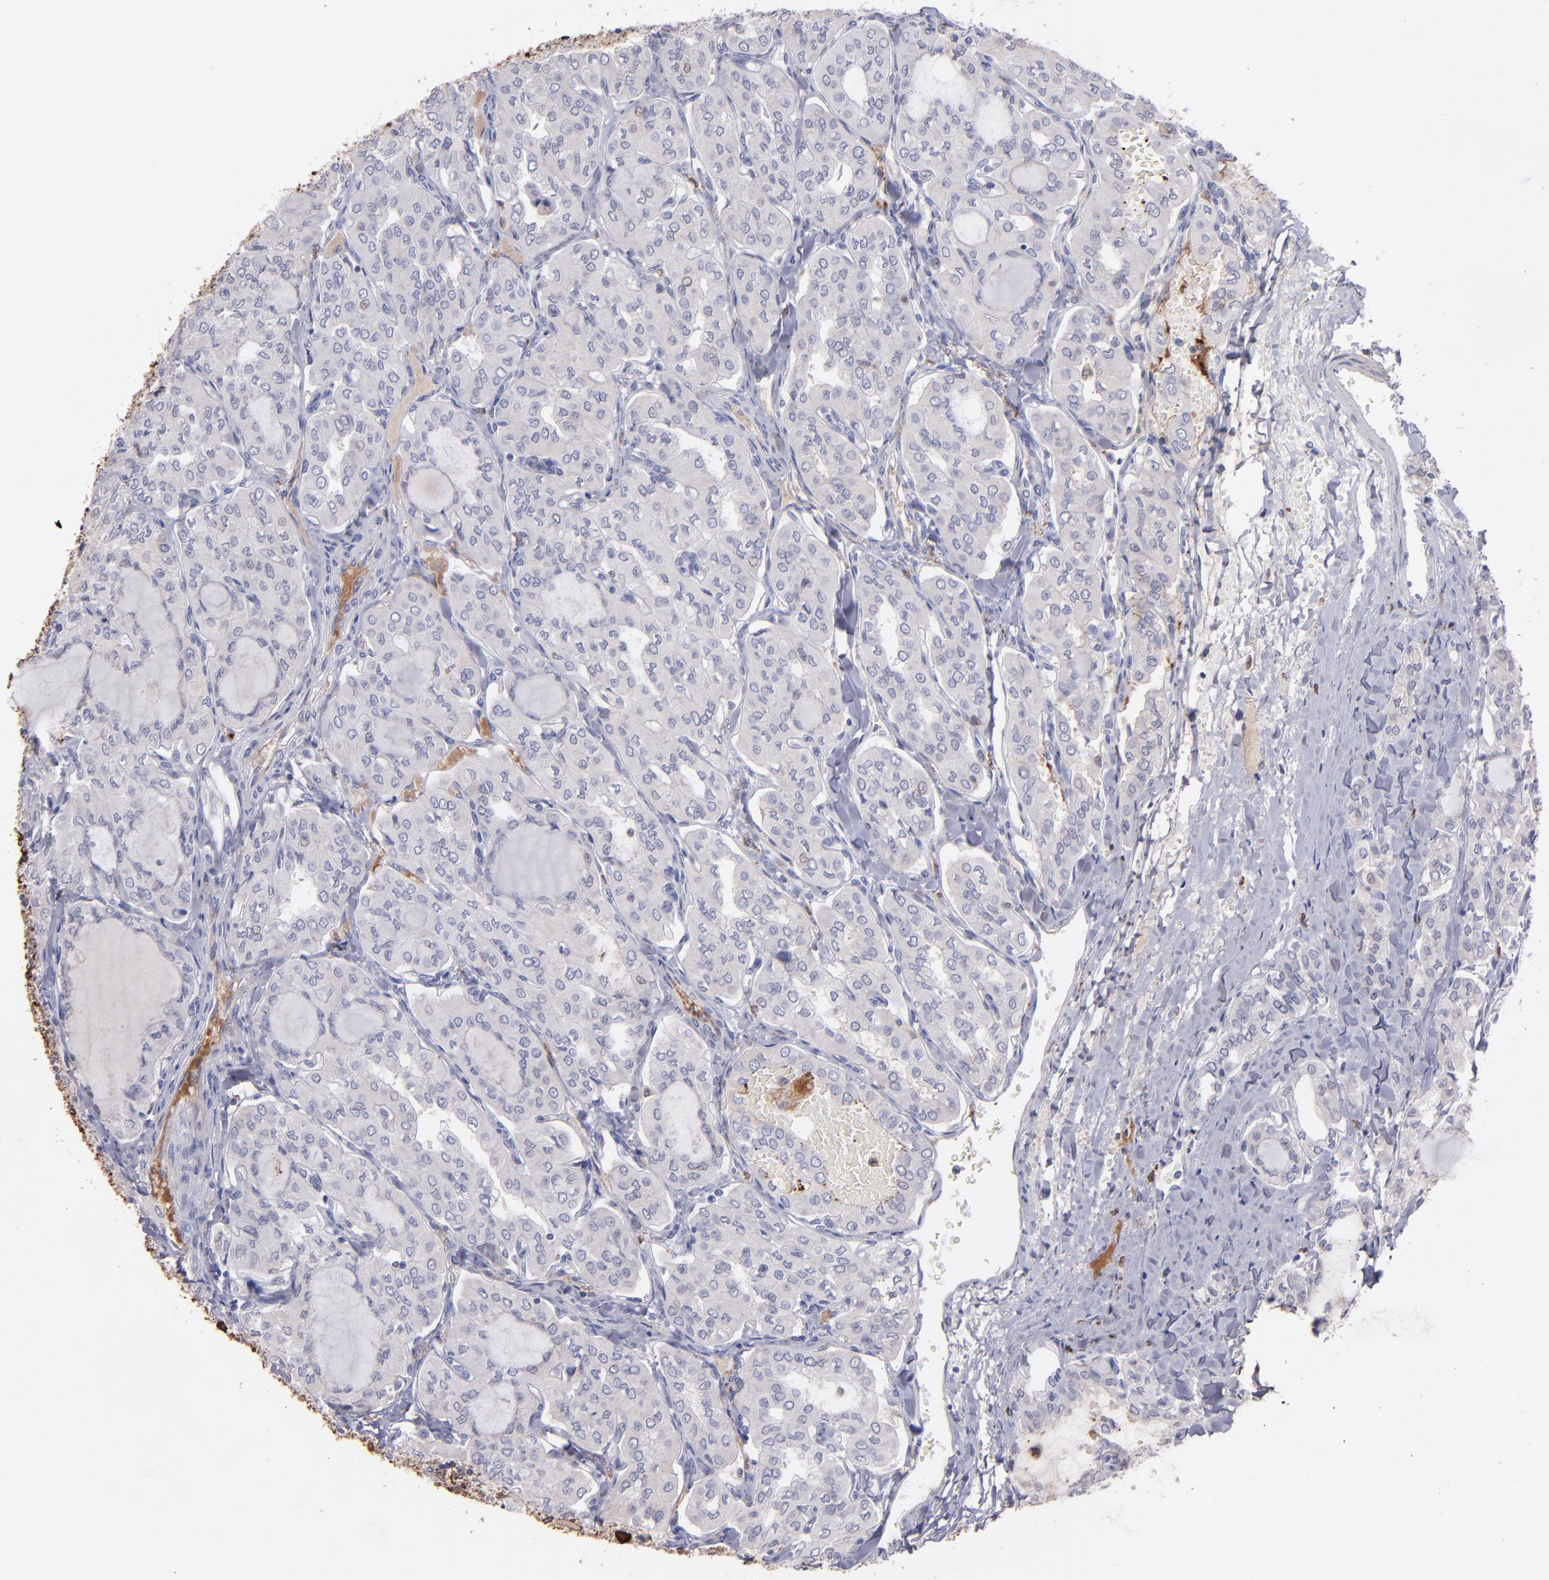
{"staining": {"intensity": "negative", "quantity": "none", "location": "none"}, "tissue": "thyroid cancer", "cell_type": "Tumor cells", "image_type": "cancer", "snomed": [{"axis": "morphology", "description": "Papillary adenocarcinoma, NOS"}, {"axis": "topography", "description": "Thyroid gland"}], "caption": "High power microscopy photomicrograph of an immunohistochemistry micrograph of thyroid cancer, revealing no significant staining in tumor cells.", "gene": "C1QA", "patient": {"sex": "male", "age": 20}}